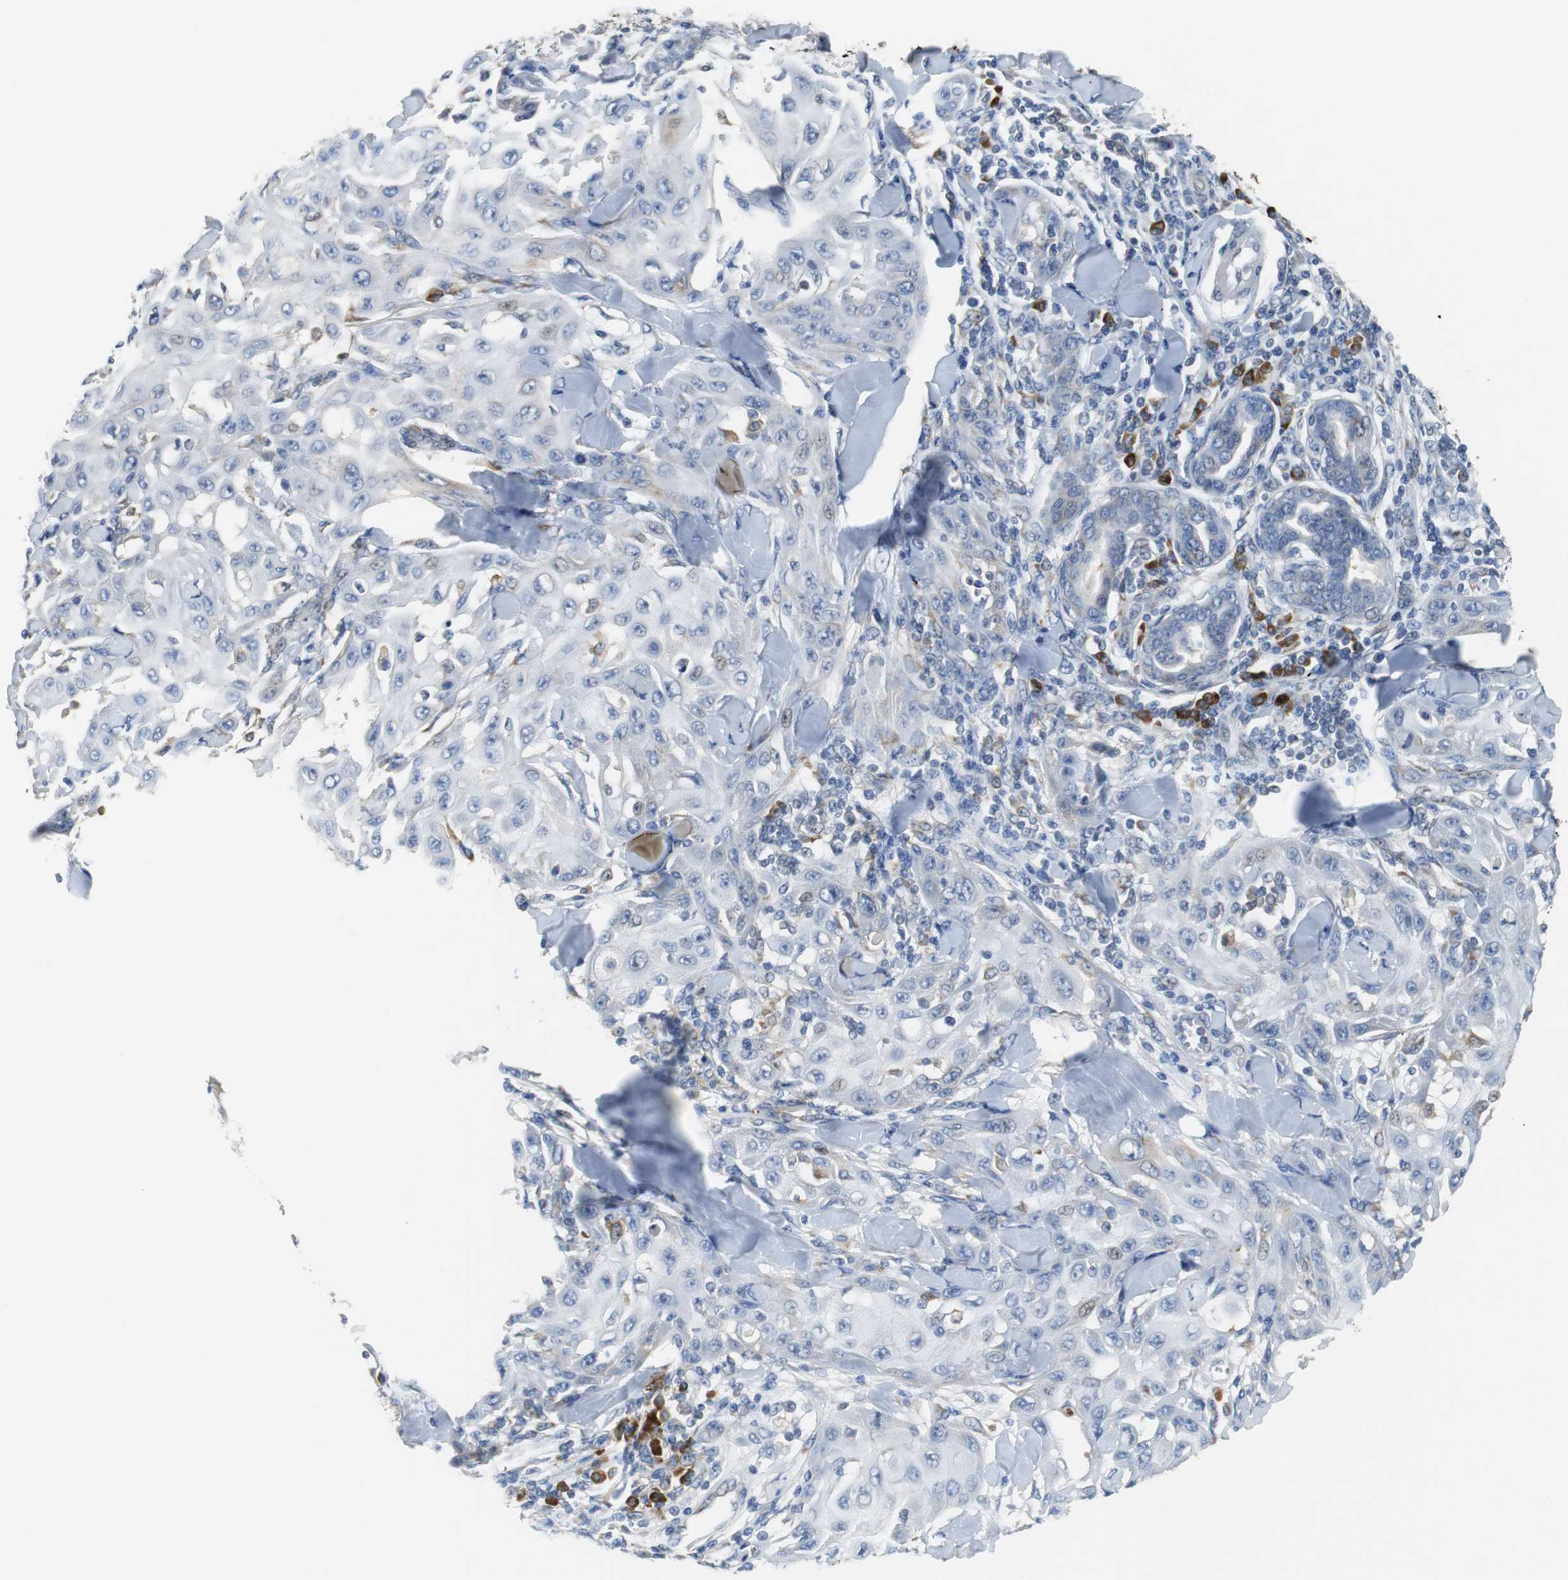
{"staining": {"intensity": "negative", "quantity": "none", "location": "none"}, "tissue": "skin cancer", "cell_type": "Tumor cells", "image_type": "cancer", "snomed": [{"axis": "morphology", "description": "Squamous cell carcinoma, NOS"}, {"axis": "topography", "description": "Skin"}], "caption": "IHC of human squamous cell carcinoma (skin) reveals no positivity in tumor cells.", "gene": "PDIA4", "patient": {"sex": "male", "age": 24}}